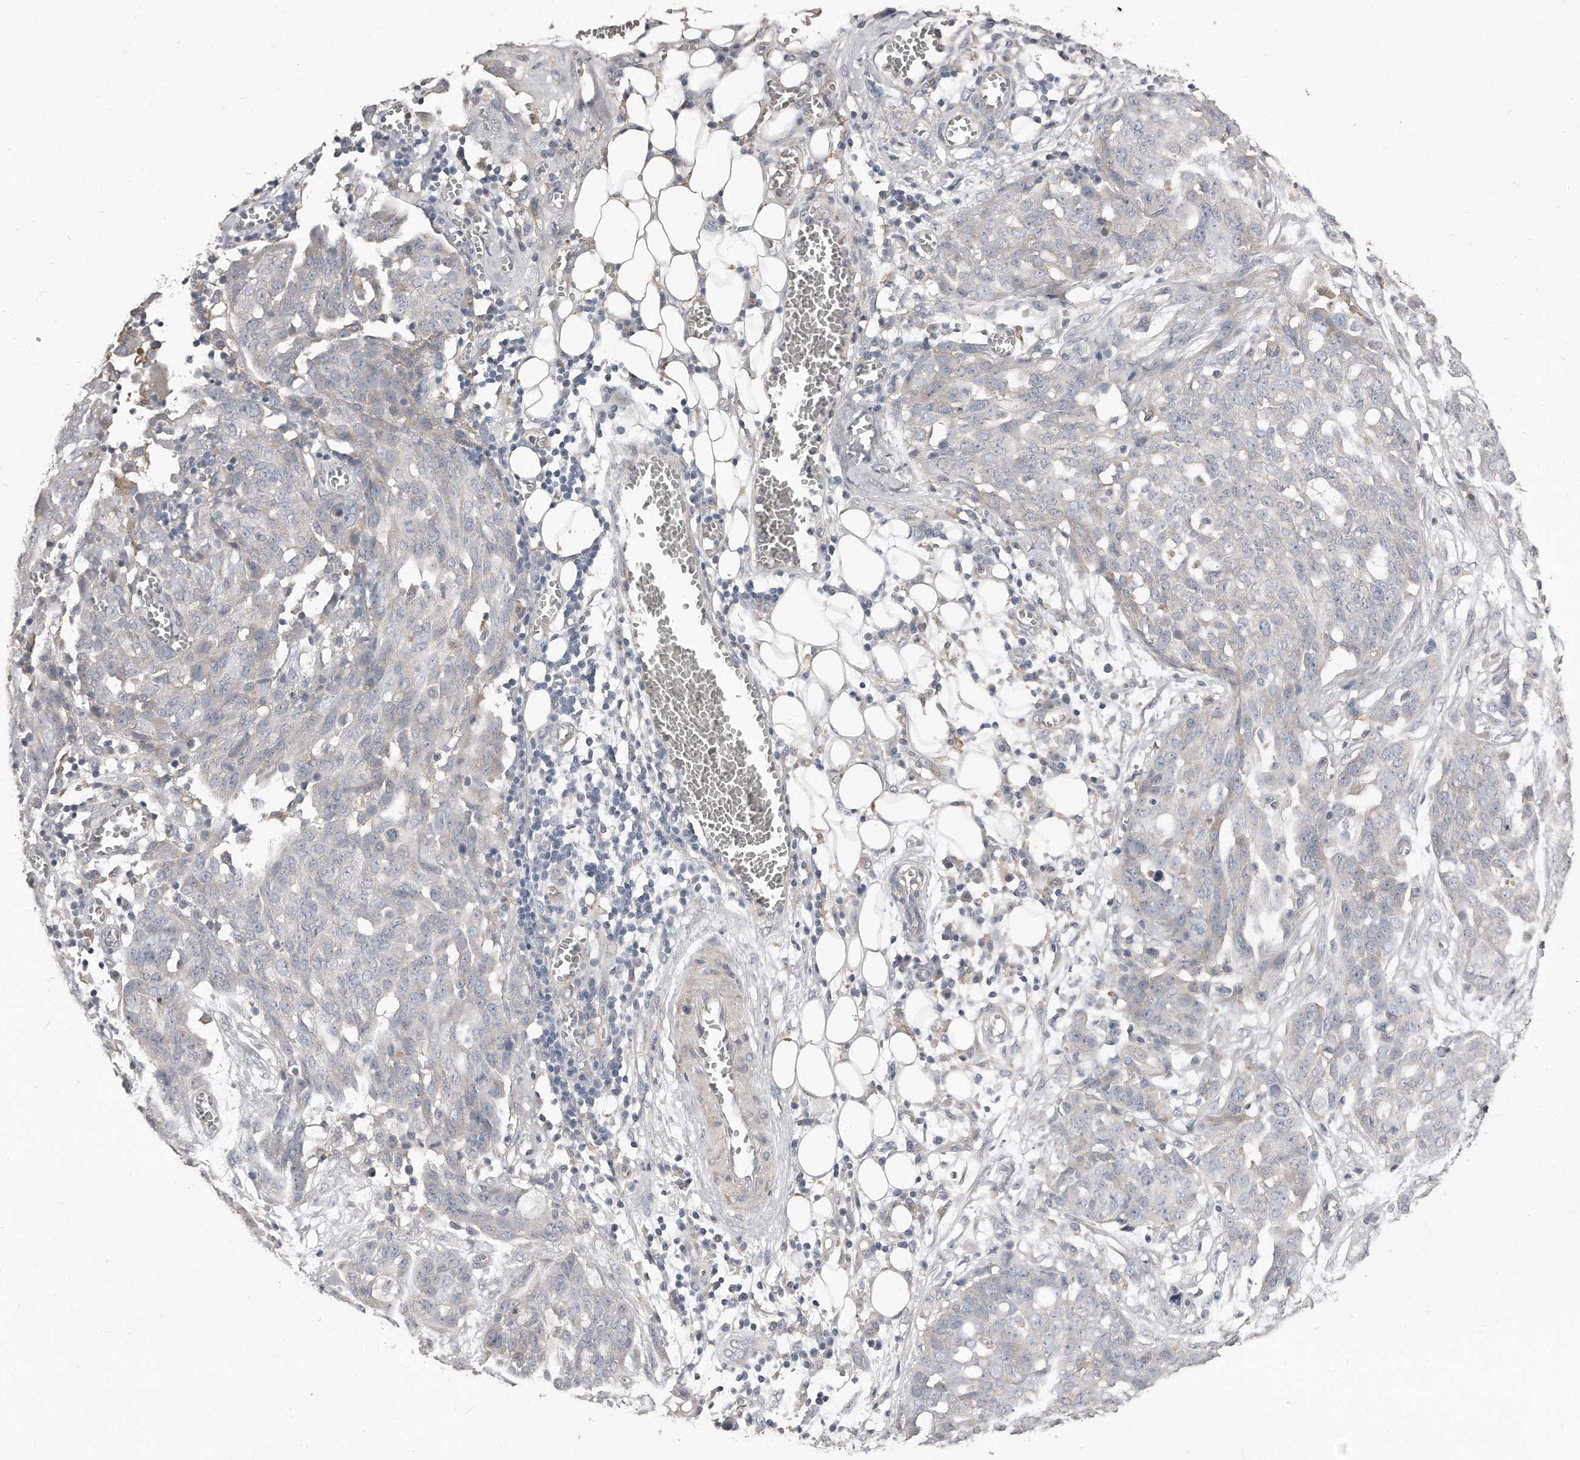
{"staining": {"intensity": "negative", "quantity": "none", "location": "none"}, "tissue": "ovarian cancer", "cell_type": "Tumor cells", "image_type": "cancer", "snomed": [{"axis": "morphology", "description": "Cystadenocarcinoma, serous, NOS"}, {"axis": "topography", "description": "Soft tissue"}, {"axis": "topography", "description": "Ovary"}], "caption": "The immunohistochemistry photomicrograph has no significant staining in tumor cells of ovarian cancer (serous cystadenocarcinoma) tissue.", "gene": "LMOD1", "patient": {"sex": "female", "age": 57}}